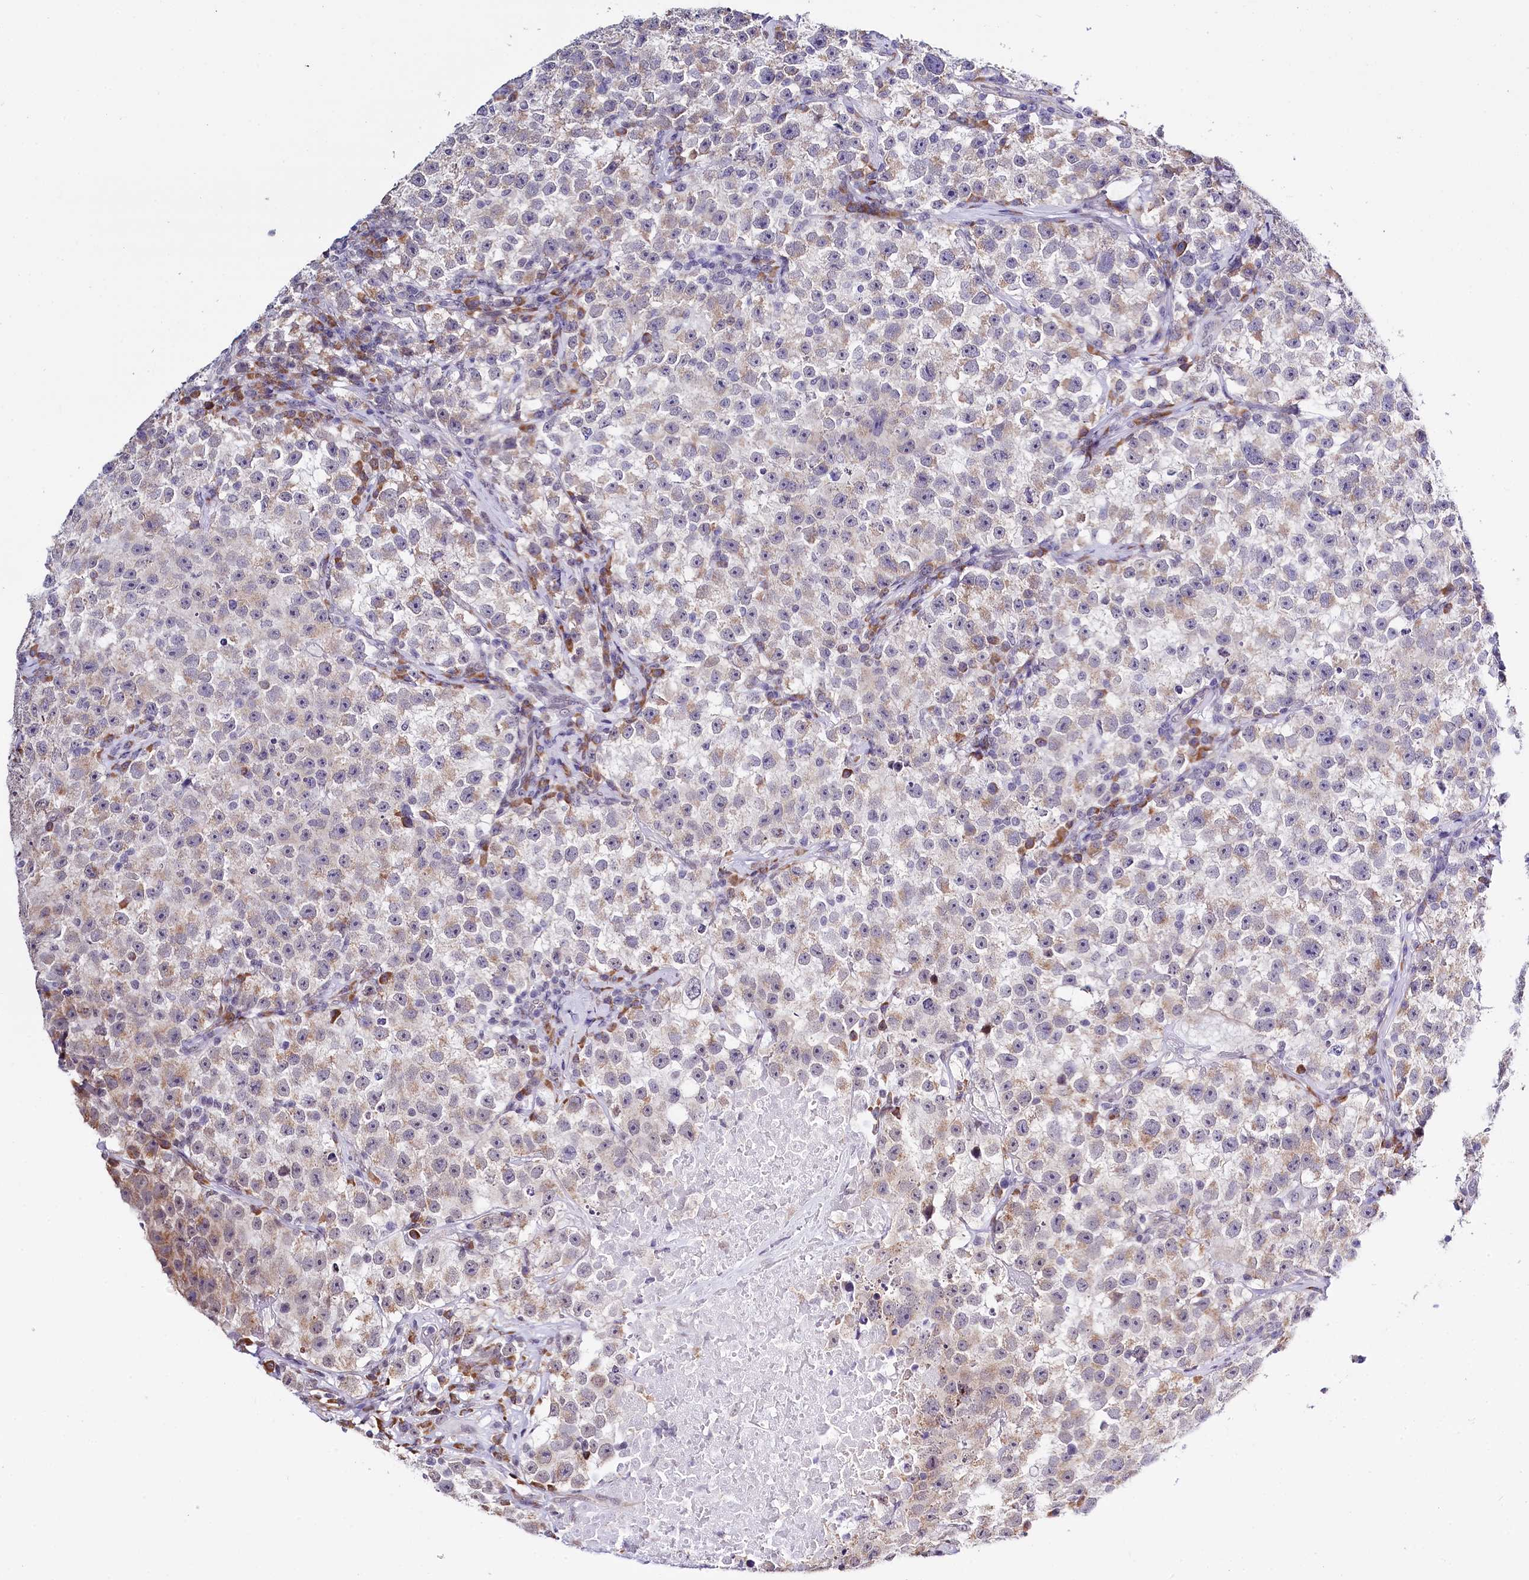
{"staining": {"intensity": "weak", "quantity": "25%-75%", "location": "cytoplasmic/membranous"}, "tissue": "testis cancer", "cell_type": "Tumor cells", "image_type": "cancer", "snomed": [{"axis": "morphology", "description": "Seminoma, NOS"}, {"axis": "topography", "description": "Testis"}], "caption": "Brown immunohistochemical staining in testis cancer displays weak cytoplasmic/membranous positivity in about 25%-75% of tumor cells.", "gene": "SPATS2", "patient": {"sex": "male", "age": 22}}